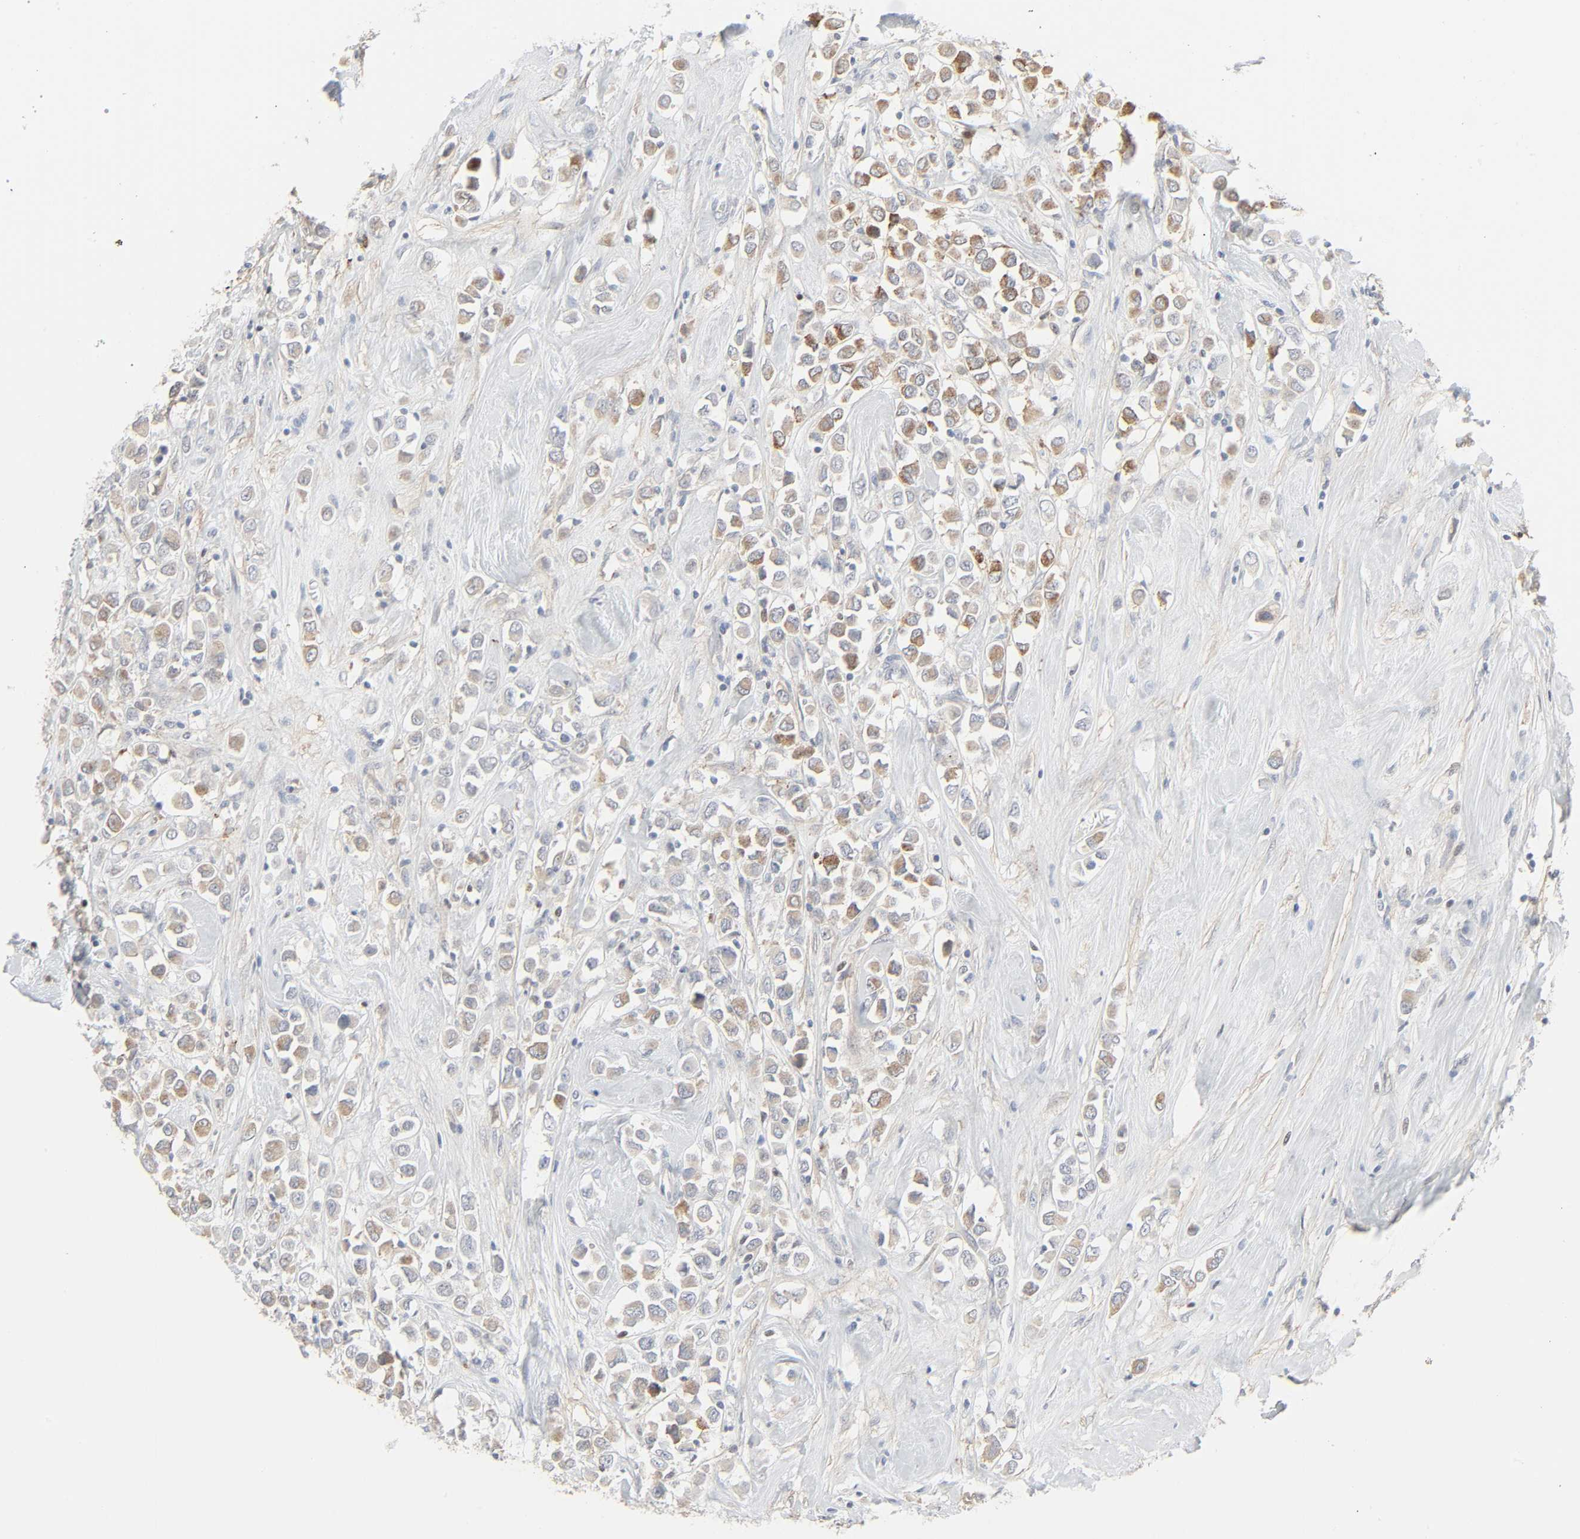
{"staining": {"intensity": "moderate", "quantity": ">75%", "location": "cytoplasmic/membranous"}, "tissue": "breast cancer", "cell_type": "Tumor cells", "image_type": "cancer", "snomed": [{"axis": "morphology", "description": "Duct carcinoma"}, {"axis": "topography", "description": "Breast"}], "caption": "This micrograph demonstrates immunohistochemistry (IHC) staining of human breast cancer (infiltrating ductal carcinoma), with medium moderate cytoplasmic/membranous expression in approximately >75% of tumor cells.", "gene": "ZBTB16", "patient": {"sex": "female", "age": 61}}